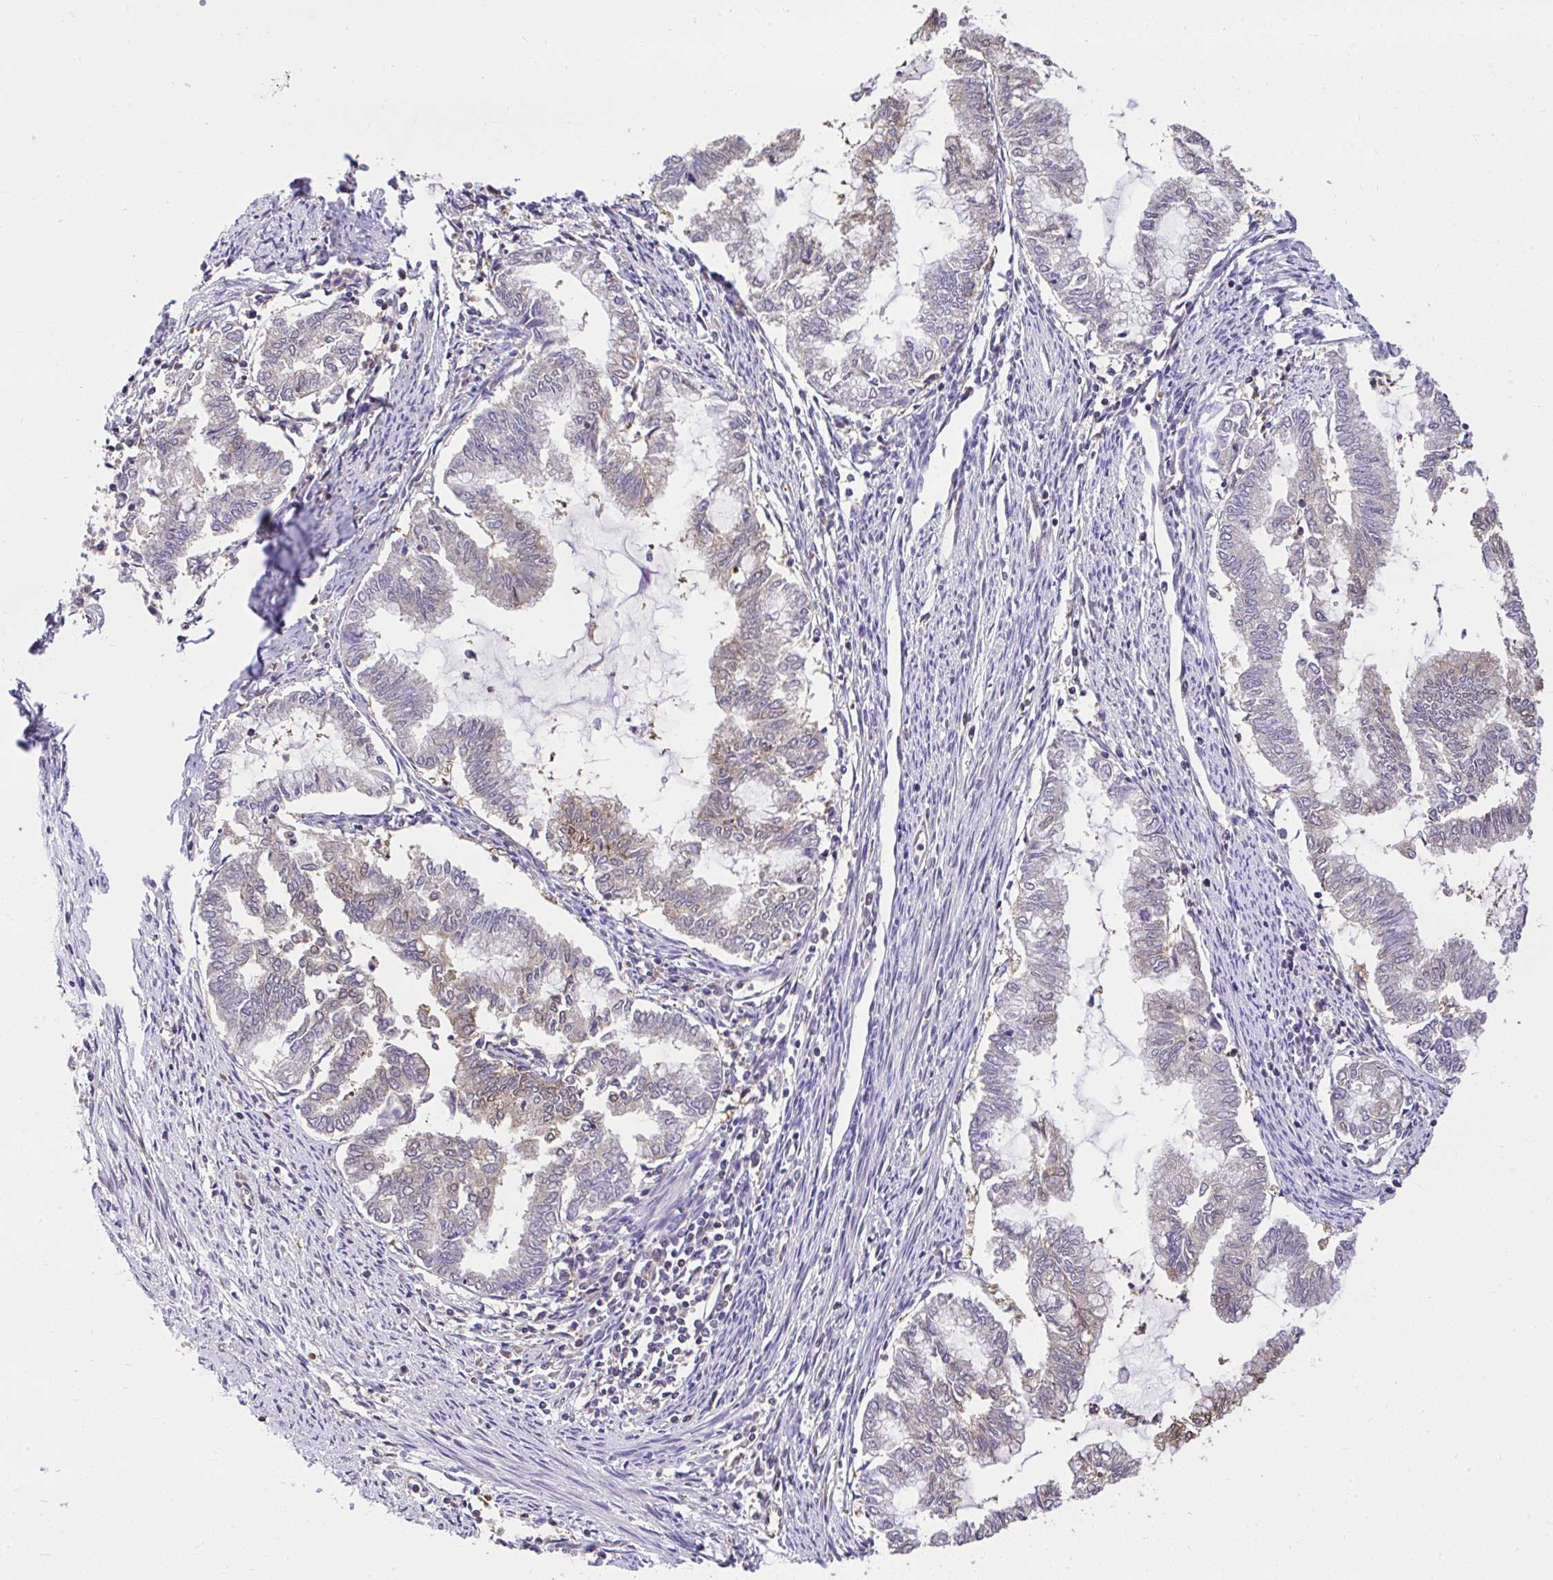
{"staining": {"intensity": "weak", "quantity": "<25%", "location": "cytoplasmic/membranous,nuclear"}, "tissue": "endometrial cancer", "cell_type": "Tumor cells", "image_type": "cancer", "snomed": [{"axis": "morphology", "description": "Adenocarcinoma, NOS"}, {"axis": "topography", "description": "Endometrium"}], "caption": "Immunohistochemistry of human adenocarcinoma (endometrial) reveals no staining in tumor cells.", "gene": "GLIS3", "patient": {"sex": "female", "age": 79}}